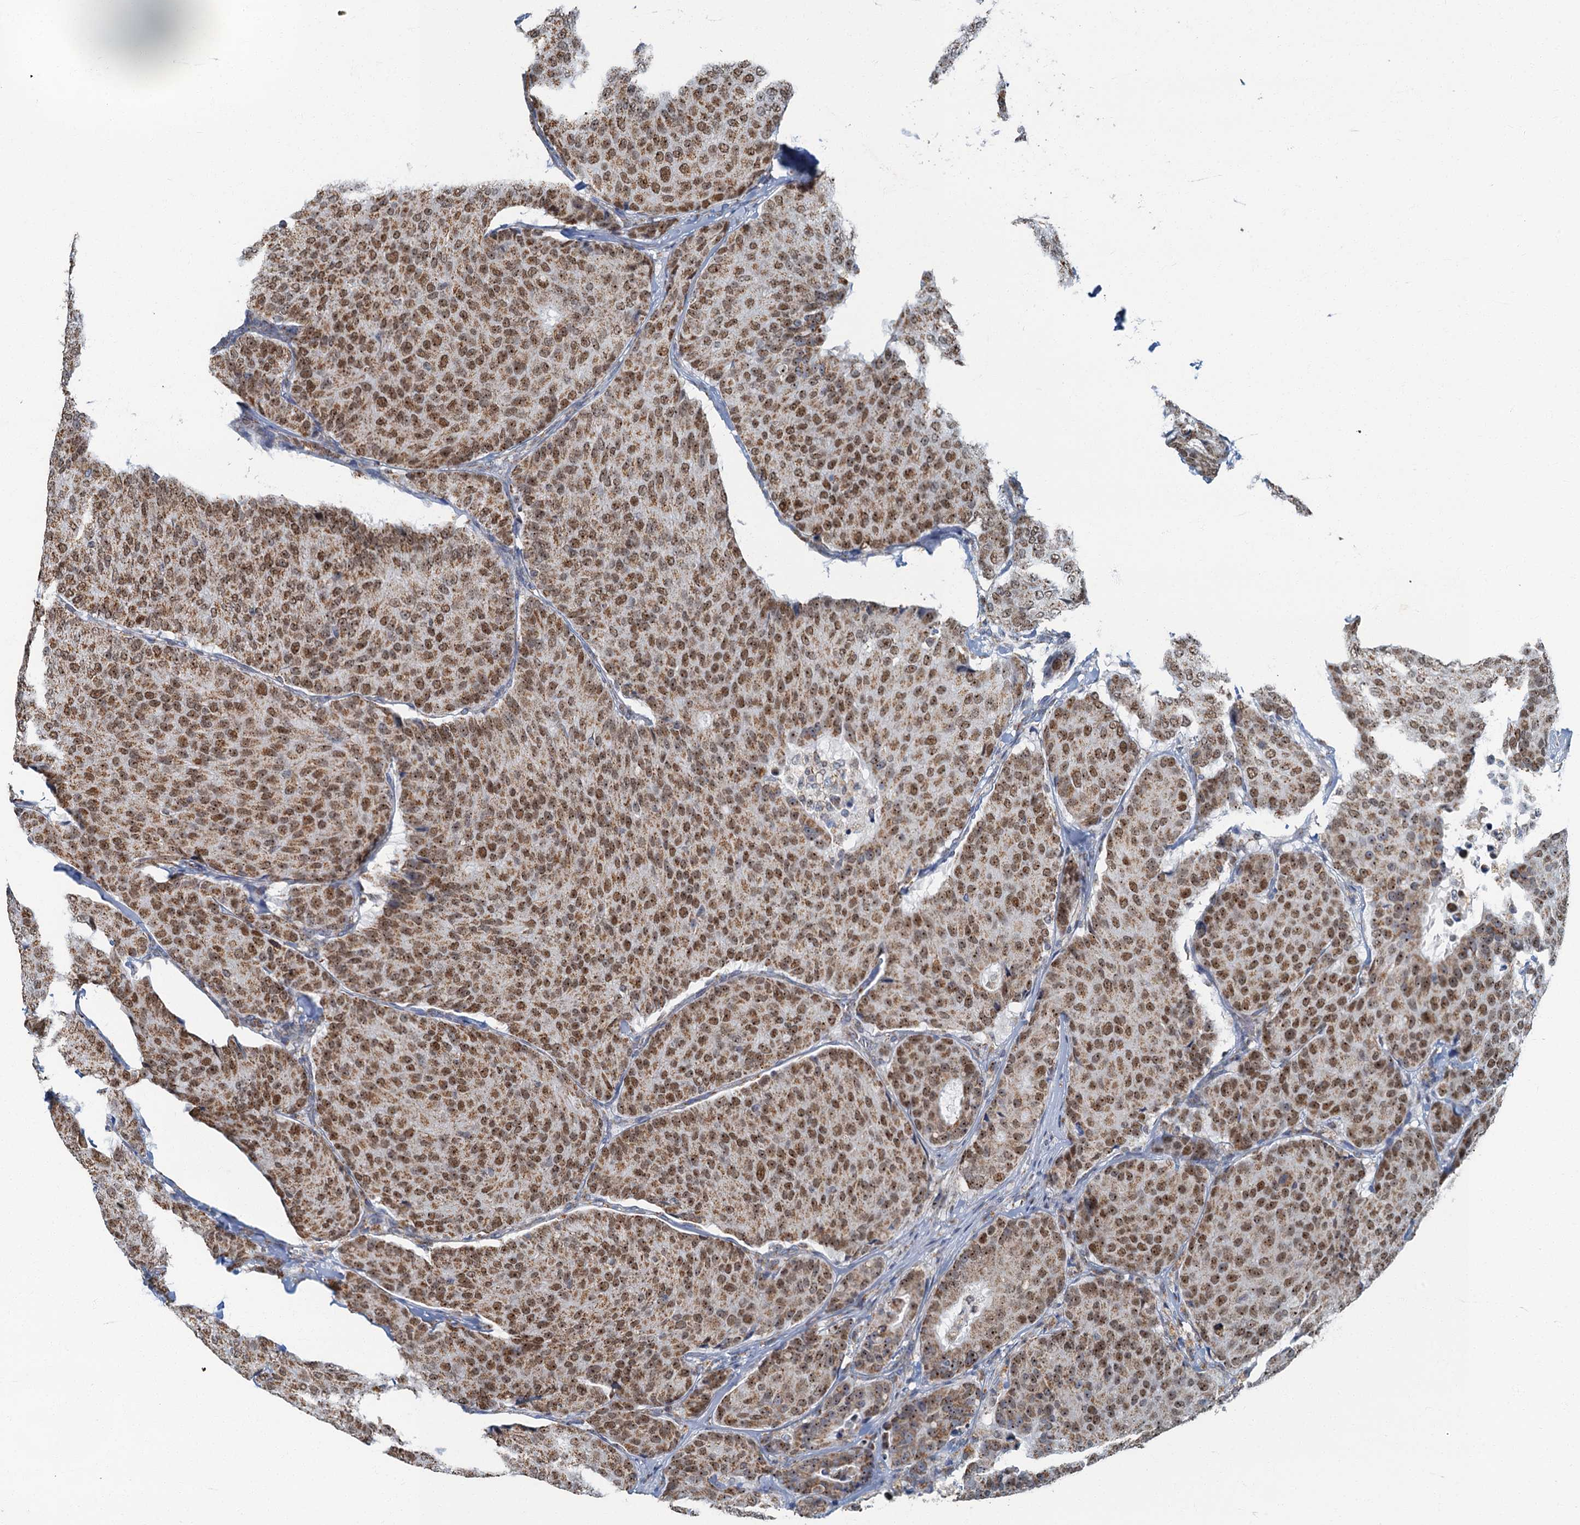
{"staining": {"intensity": "moderate", "quantity": ">75%", "location": "cytoplasmic/membranous,nuclear"}, "tissue": "breast cancer", "cell_type": "Tumor cells", "image_type": "cancer", "snomed": [{"axis": "morphology", "description": "Duct carcinoma"}, {"axis": "topography", "description": "Breast"}], "caption": "Immunohistochemical staining of human intraductal carcinoma (breast) demonstrates moderate cytoplasmic/membranous and nuclear protein positivity in approximately >75% of tumor cells.", "gene": "RAD9B", "patient": {"sex": "female", "age": 75}}